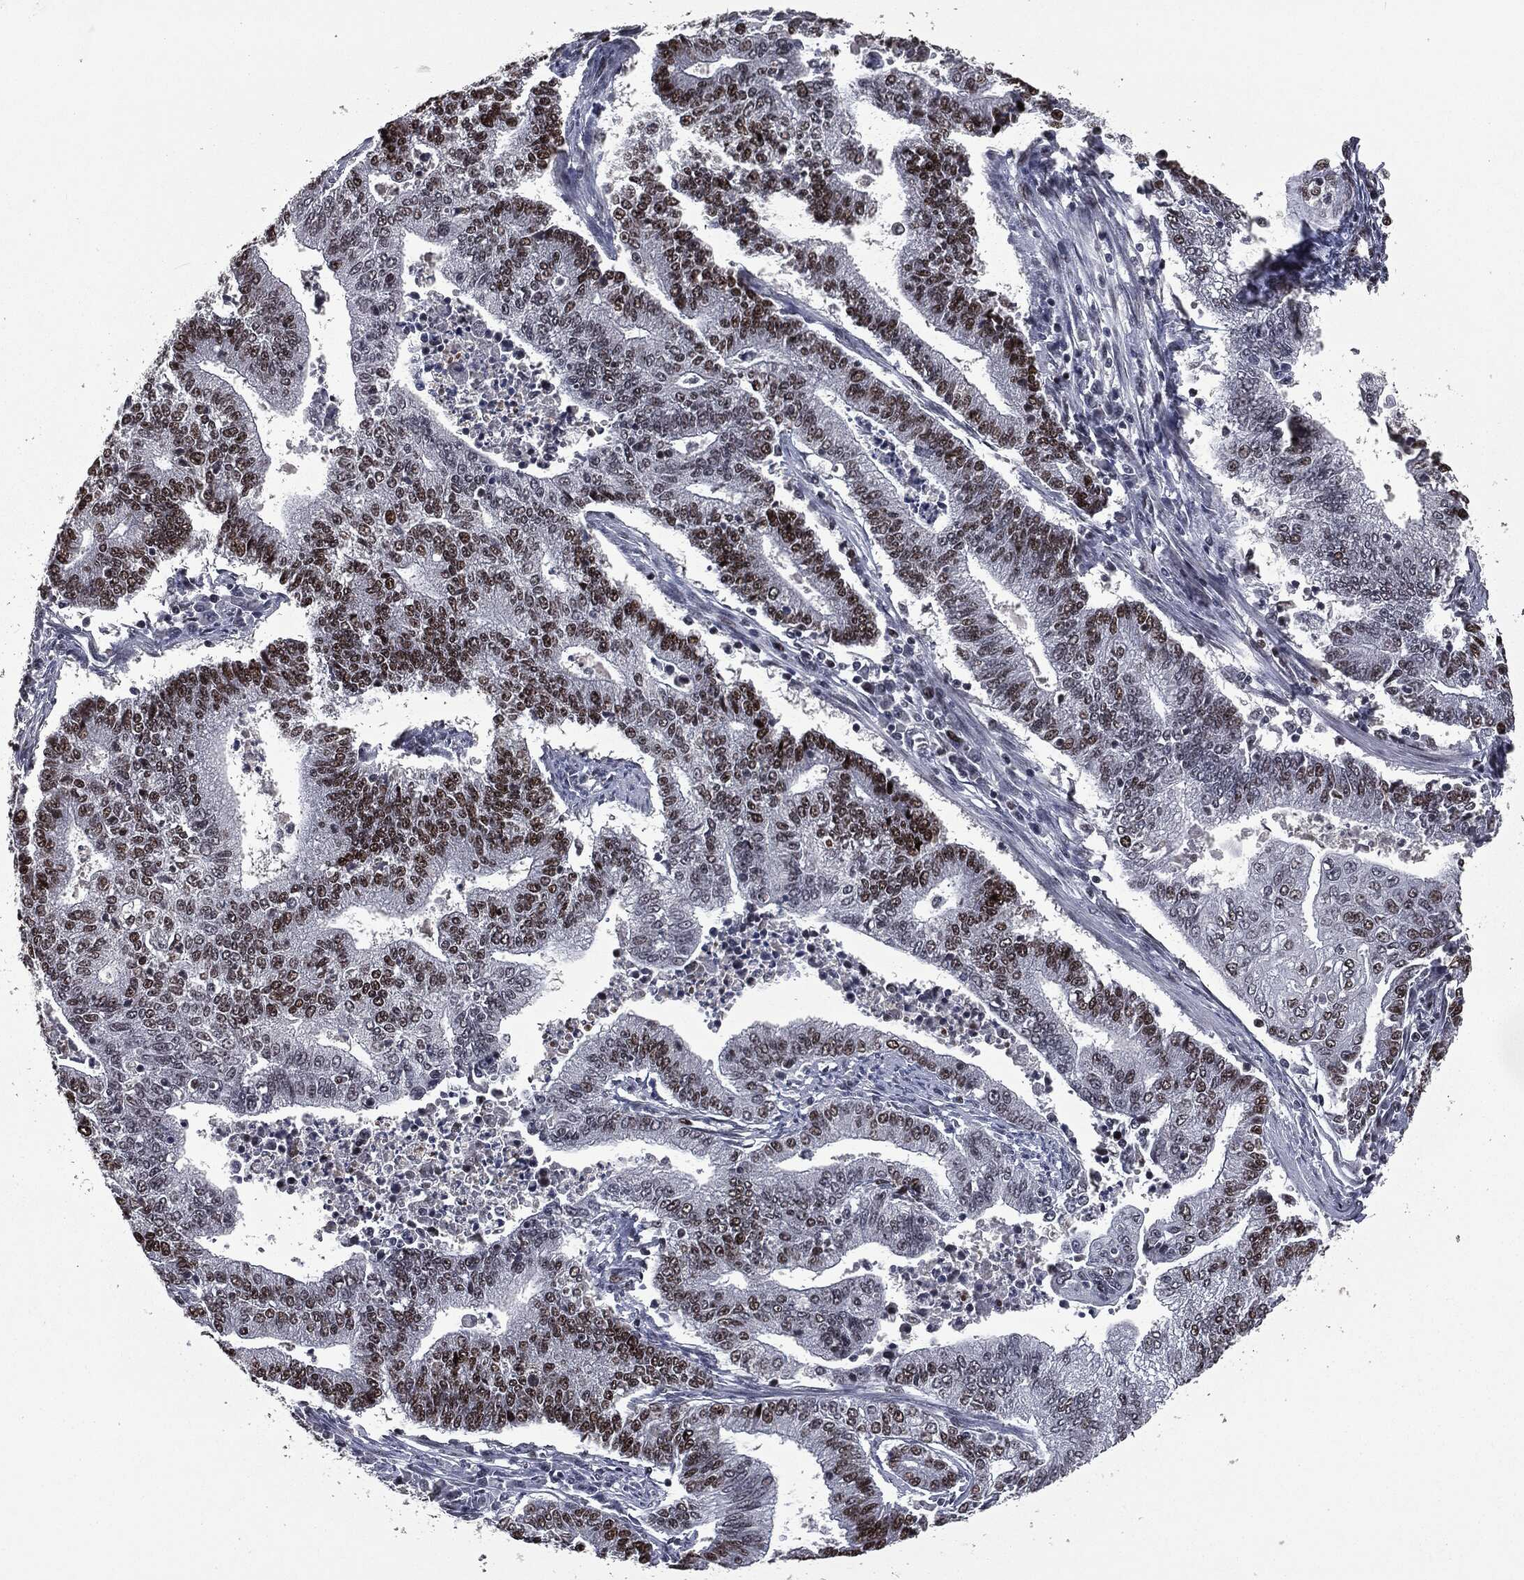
{"staining": {"intensity": "strong", "quantity": ">75%", "location": "nuclear"}, "tissue": "endometrial cancer", "cell_type": "Tumor cells", "image_type": "cancer", "snomed": [{"axis": "morphology", "description": "Adenocarcinoma, NOS"}, {"axis": "topography", "description": "Uterus"}, {"axis": "topography", "description": "Endometrium"}], "caption": "Endometrial adenocarcinoma tissue reveals strong nuclear expression in about >75% of tumor cells, visualized by immunohistochemistry.", "gene": "MSH2", "patient": {"sex": "female", "age": 54}}